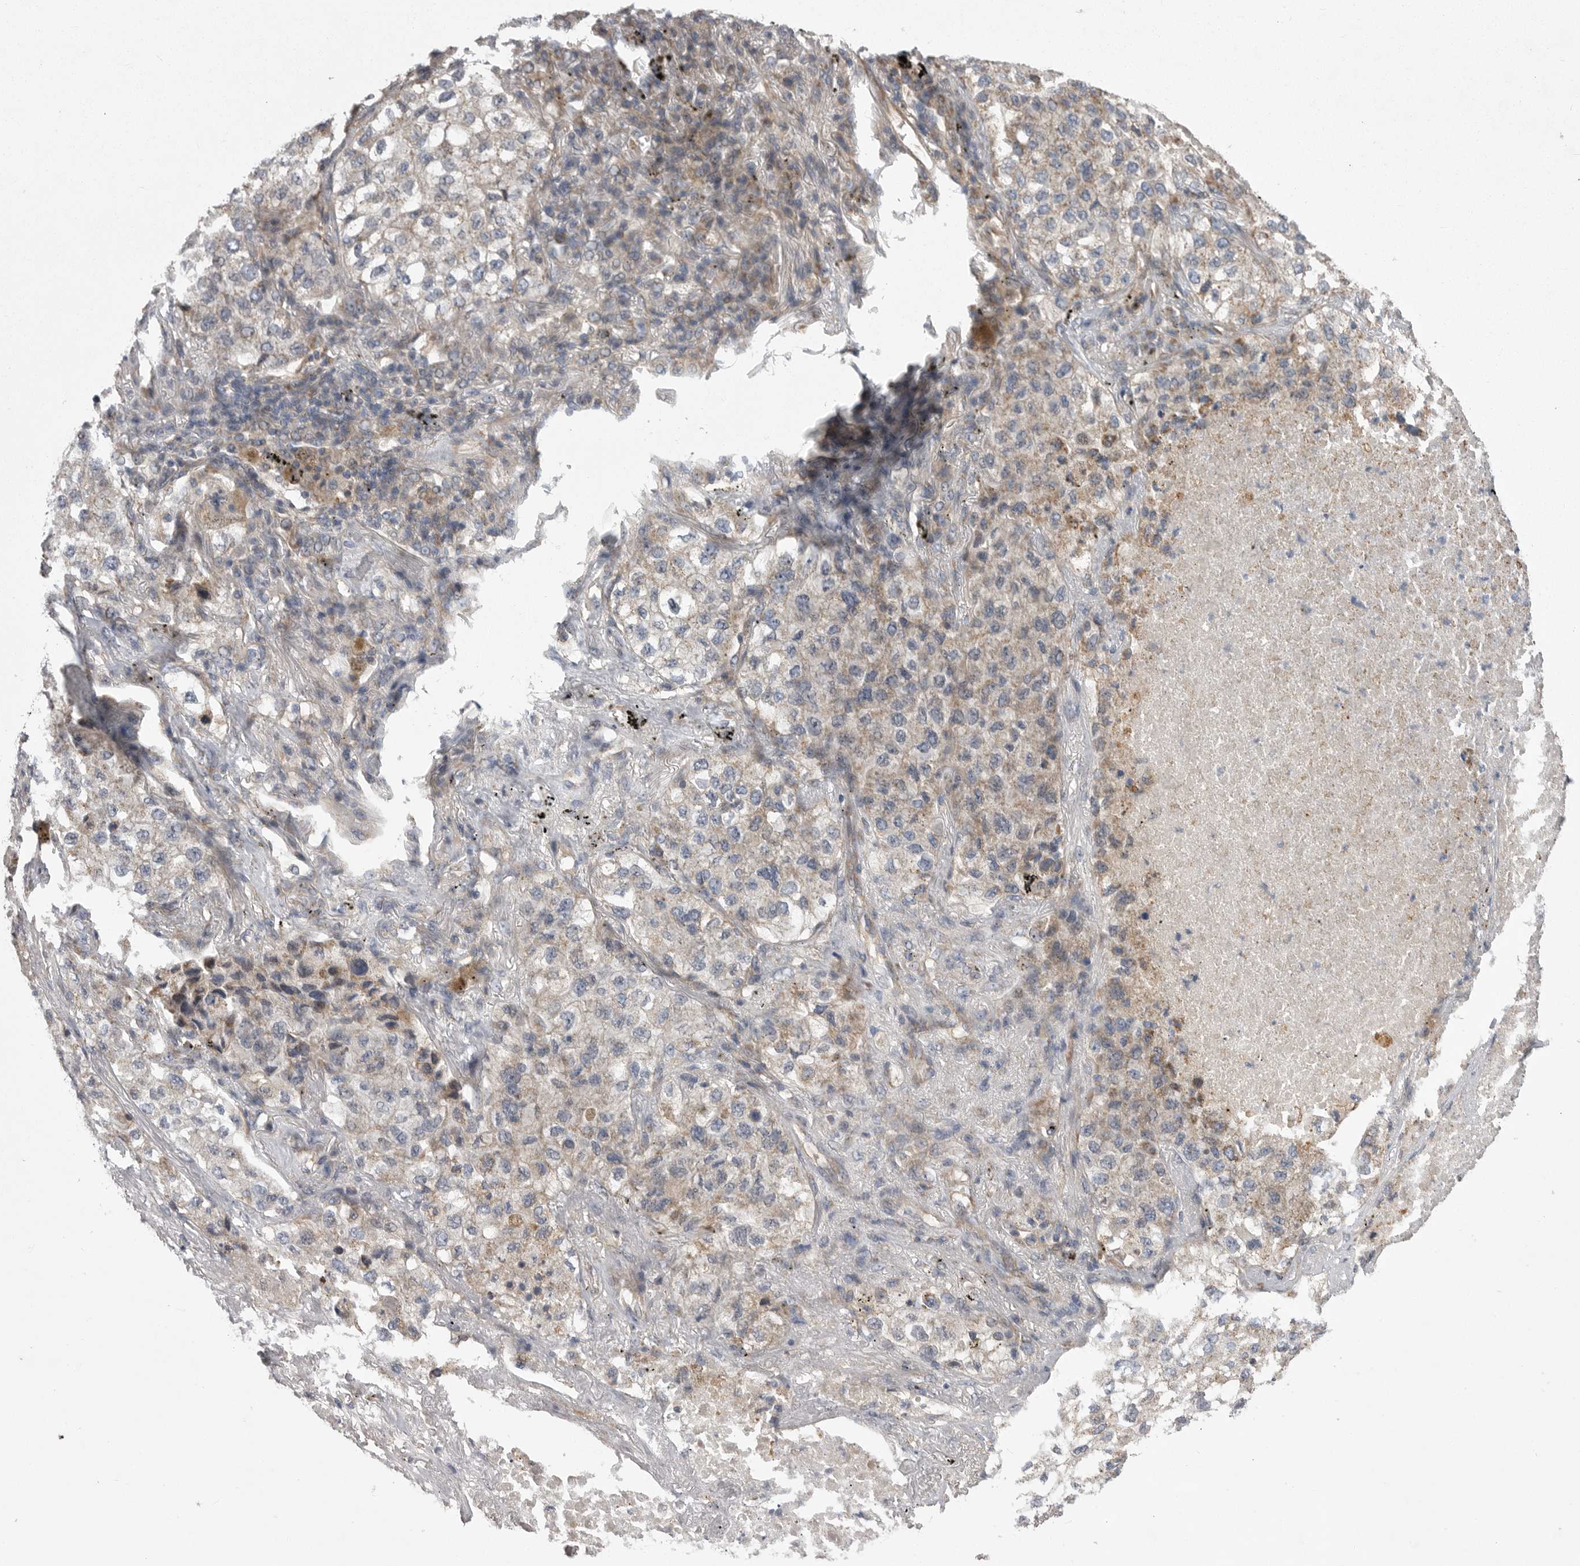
{"staining": {"intensity": "weak", "quantity": "<25%", "location": "cytoplasmic/membranous"}, "tissue": "lung cancer", "cell_type": "Tumor cells", "image_type": "cancer", "snomed": [{"axis": "morphology", "description": "Adenocarcinoma, NOS"}, {"axis": "topography", "description": "Lung"}], "caption": "This is an immunohistochemistry histopathology image of human lung cancer. There is no expression in tumor cells.", "gene": "CRP", "patient": {"sex": "male", "age": 63}}